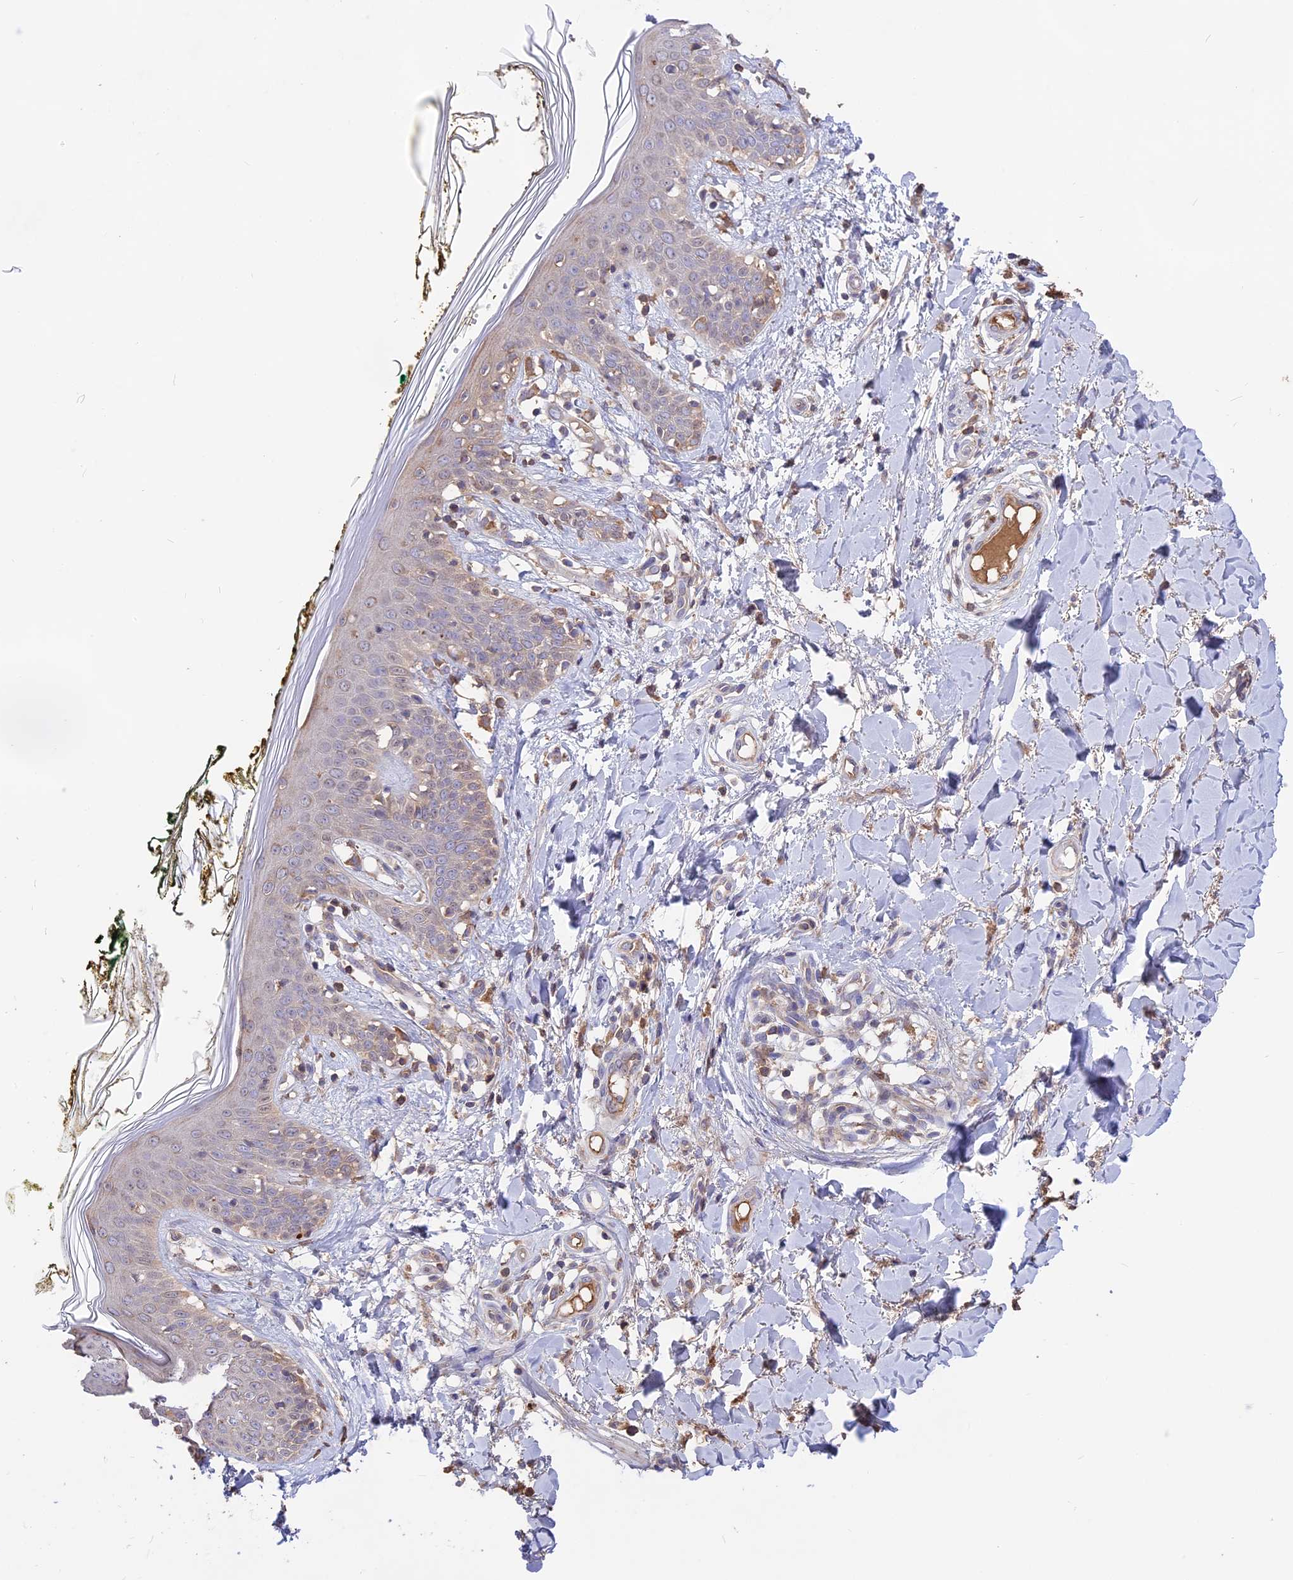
{"staining": {"intensity": "weak", "quantity": ">75%", "location": "cytoplasmic/membranous"}, "tissue": "skin", "cell_type": "Fibroblasts", "image_type": "normal", "snomed": [{"axis": "morphology", "description": "Normal tissue, NOS"}, {"axis": "topography", "description": "Skin"}], "caption": "Immunohistochemical staining of benign skin exhibits weak cytoplasmic/membranous protein expression in approximately >75% of fibroblasts. The staining was performed using DAB (3,3'-diaminobenzidine), with brown indicating positive protein expression. Nuclei are stained blue with hematoxylin.", "gene": "NUDT8", "patient": {"sex": "female", "age": 34}}